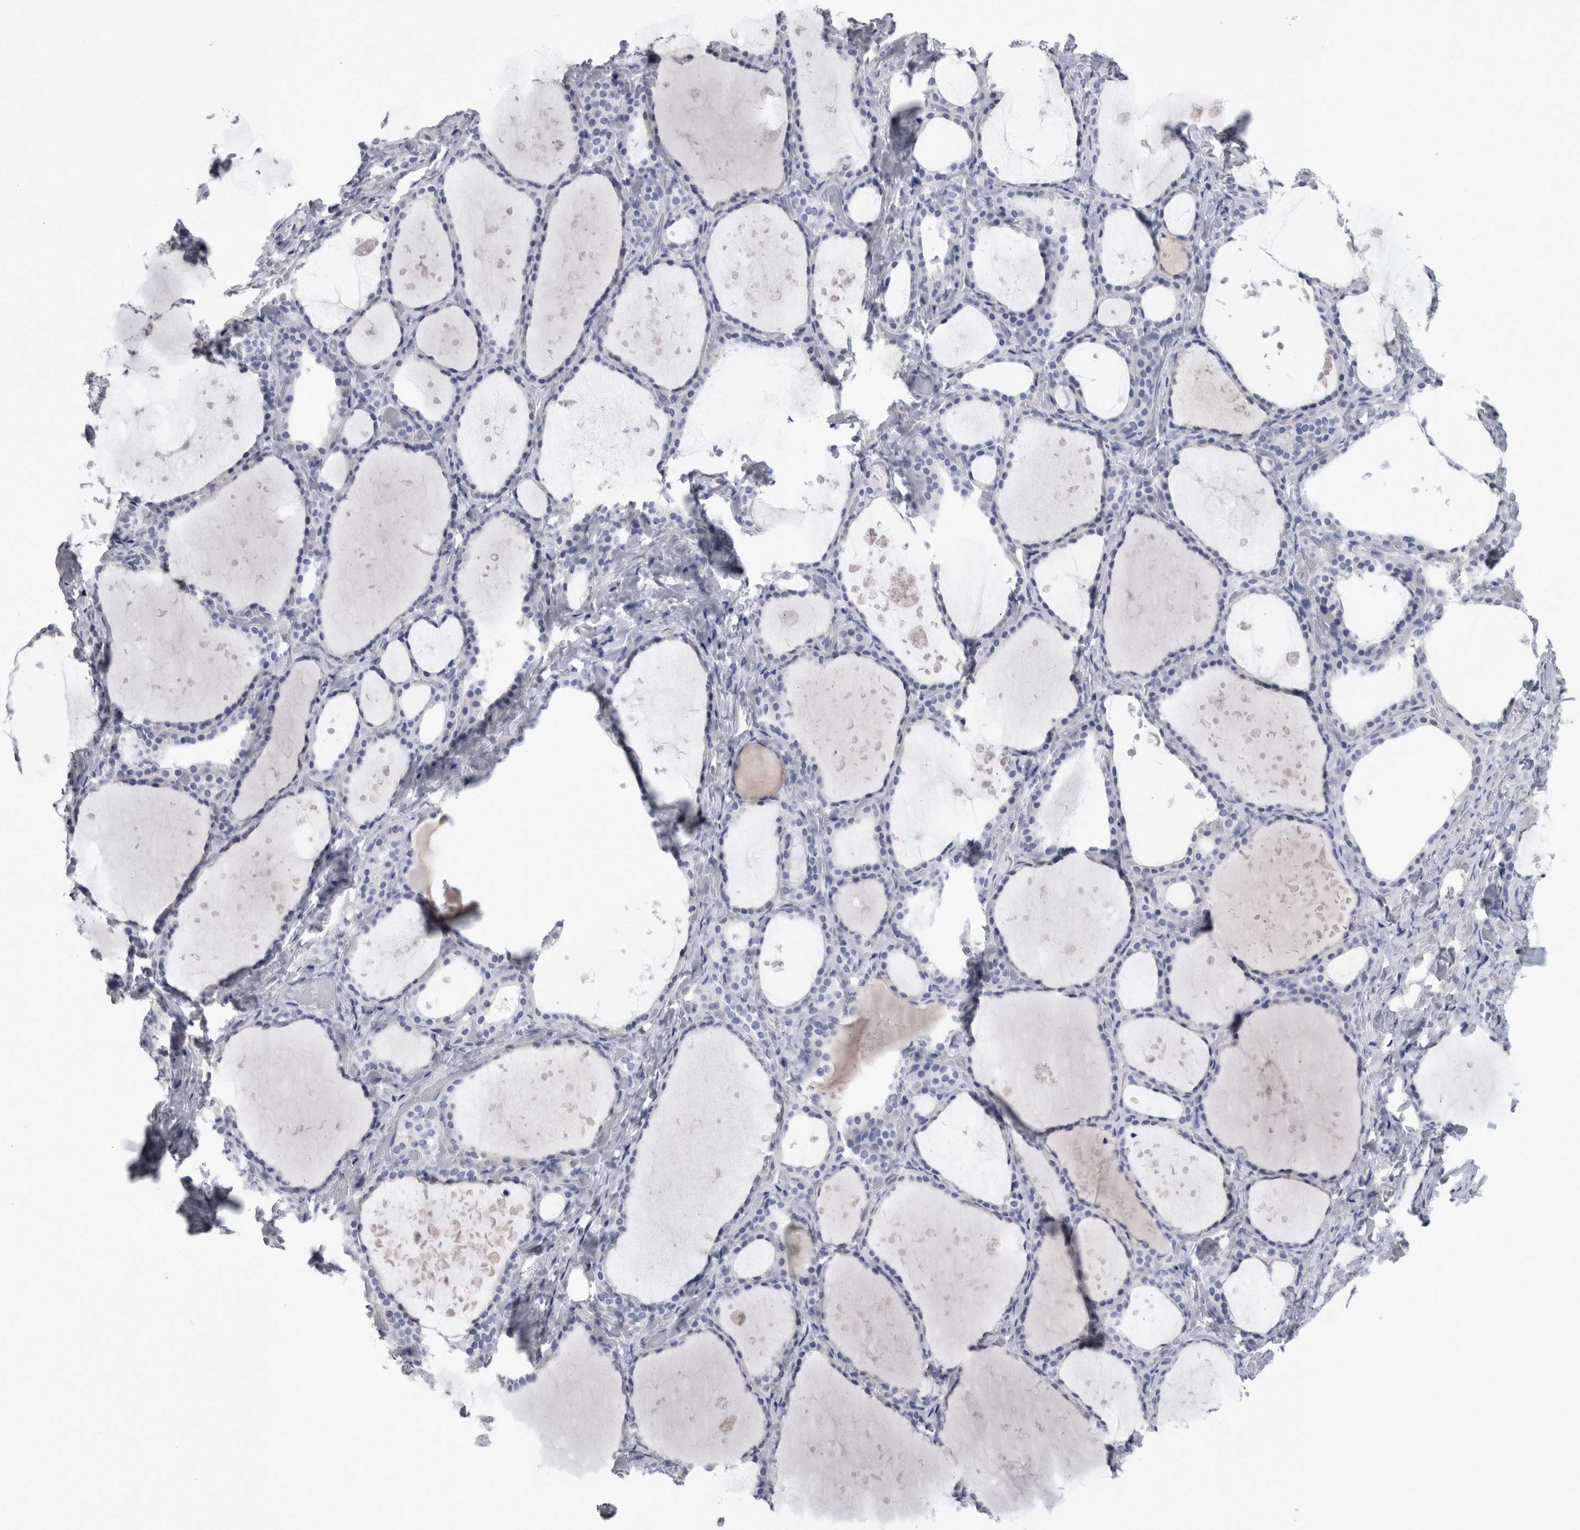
{"staining": {"intensity": "negative", "quantity": "none", "location": "none"}, "tissue": "thyroid gland", "cell_type": "Glandular cells", "image_type": "normal", "snomed": [{"axis": "morphology", "description": "Normal tissue, NOS"}, {"axis": "topography", "description": "Thyroid gland"}], "caption": "Photomicrograph shows no significant protein positivity in glandular cells of normal thyroid gland. The staining is performed using DAB brown chromogen with nuclei counter-stained in using hematoxylin.", "gene": "PAX5", "patient": {"sex": "female", "age": 44}}